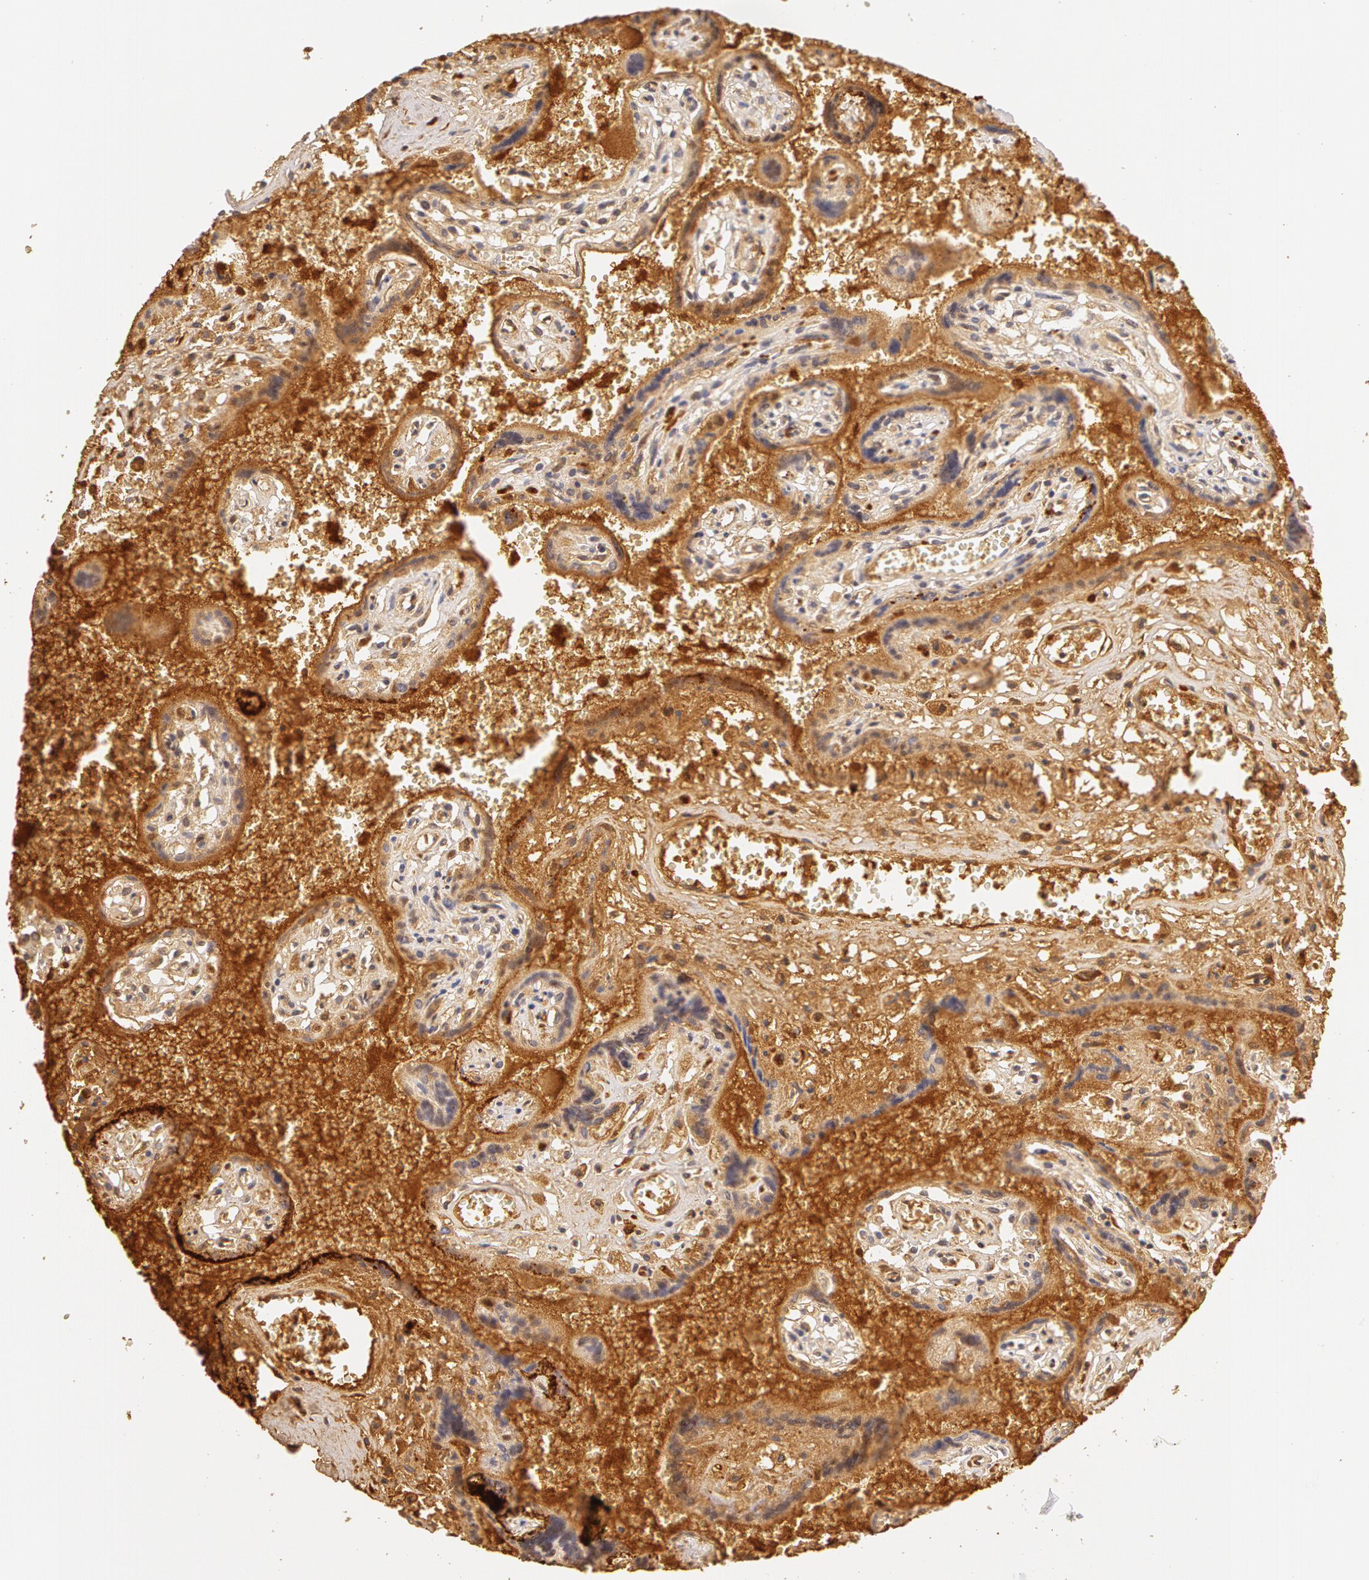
{"staining": {"intensity": "negative", "quantity": "none", "location": "none"}, "tissue": "placenta", "cell_type": "Decidual cells", "image_type": "normal", "snomed": [{"axis": "morphology", "description": "Normal tissue, NOS"}, {"axis": "topography", "description": "Placenta"}], "caption": "Decidual cells show no significant expression in benign placenta. (DAB (3,3'-diaminobenzidine) IHC visualized using brightfield microscopy, high magnification).", "gene": "AHSG", "patient": {"sex": "female", "age": 40}}